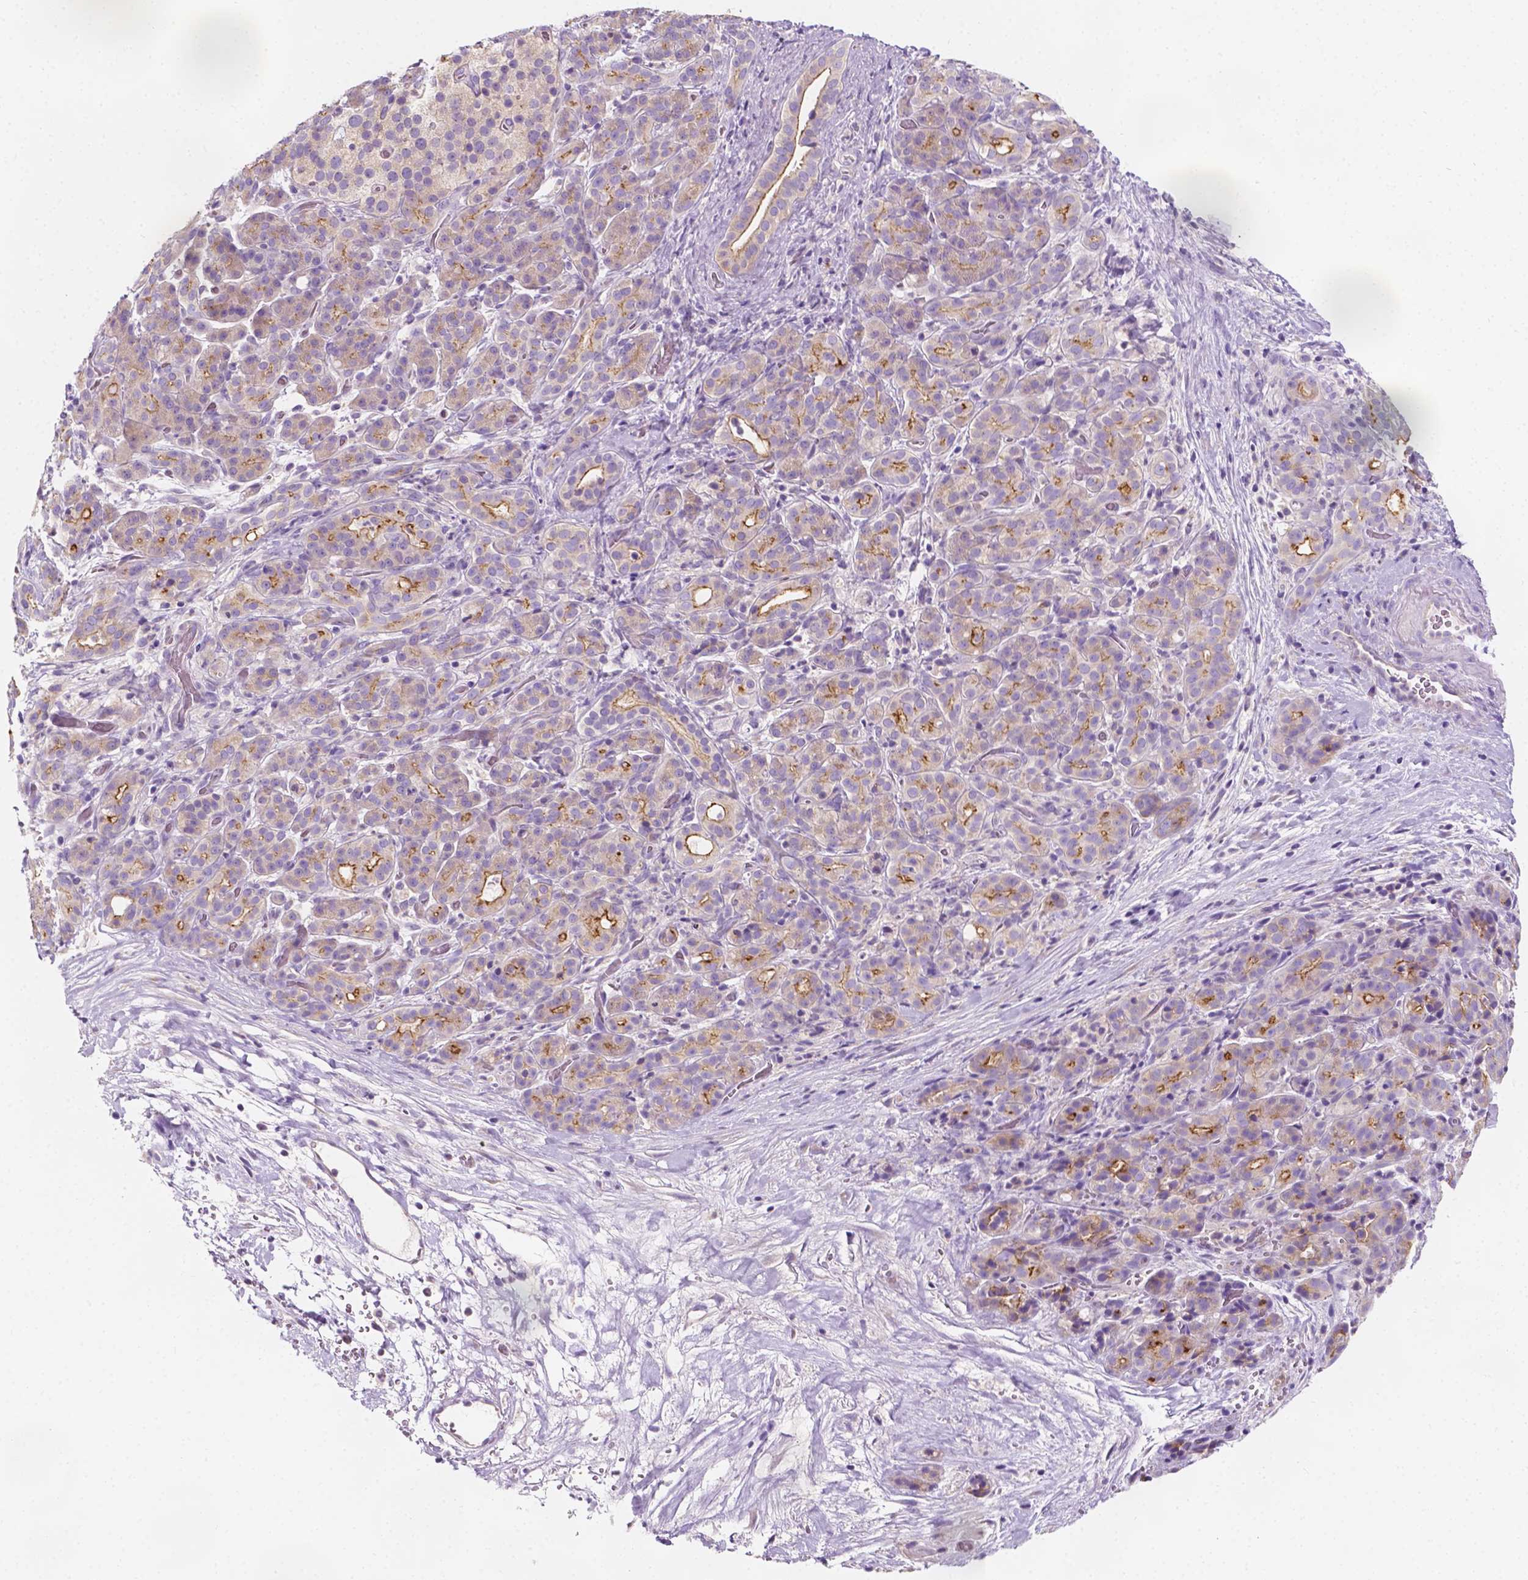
{"staining": {"intensity": "weak", "quantity": ">75%", "location": "cytoplasmic/membranous"}, "tissue": "pancreatic cancer", "cell_type": "Tumor cells", "image_type": "cancer", "snomed": [{"axis": "morphology", "description": "Adenocarcinoma, NOS"}, {"axis": "topography", "description": "Pancreas"}], "caption": "An image showing weak cytoplasmic/membranous positivity in approximately >75% of tumor cells in adenocarcinoma (pancreatic), as visualized by brown immunohistochemical staining.", "gene": "SIRT2", "patient": {"sex": "male", "age": 44}}